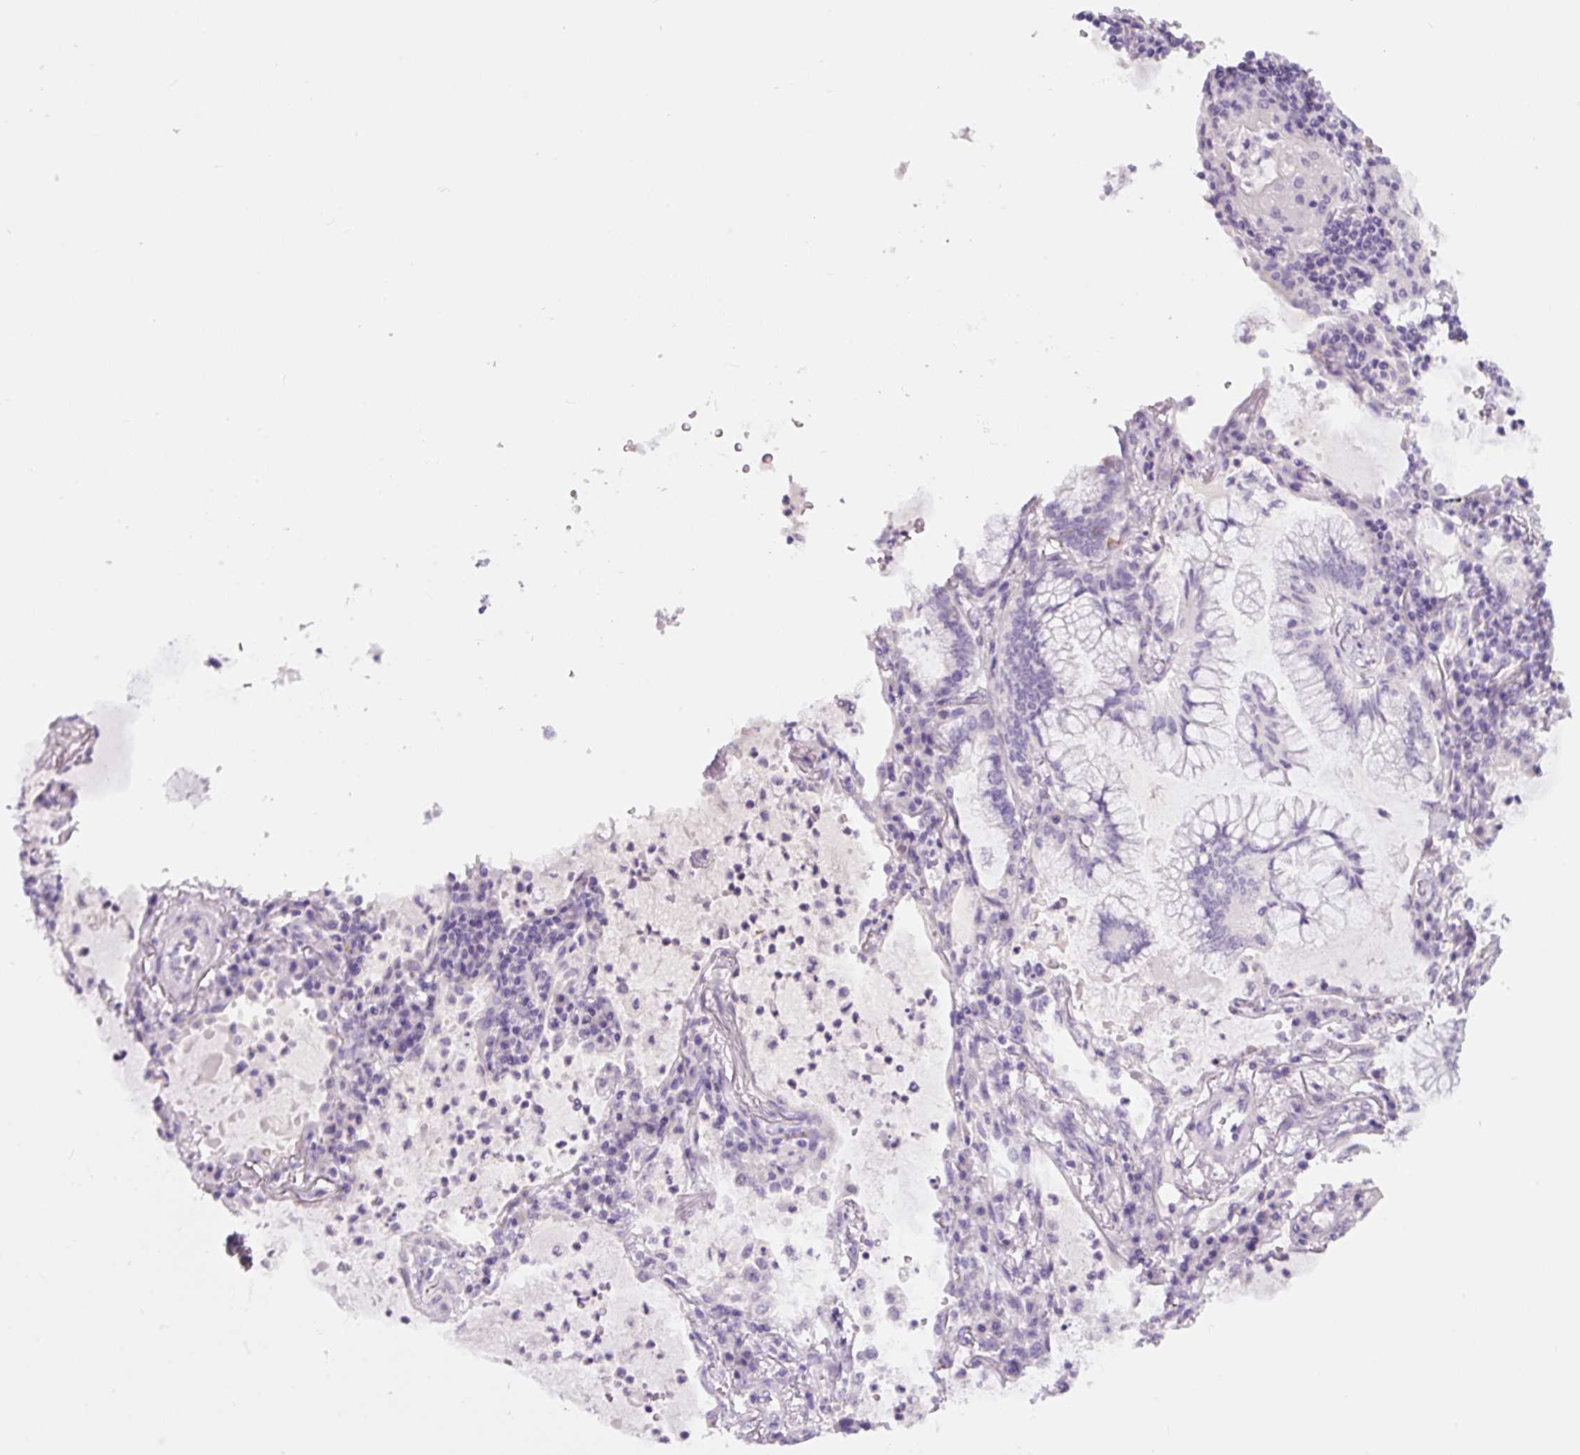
{"staining": {"intensity": "negative", "quantity": "none", "location": "none"}, "tissue": "lung cancer", "cell_type": "Tumor cells", "image_type": "cancer", "snomed": [{"axis": "morphology", "description": "Adenocarcinoma, NOS"}, {"axis": "topography", "description": "Lung"}], "caption": "Tumor cells show no significant protein positivity in lung adenocarcinoma. (DAB (3,3'-diaminobenzidine) immunohistochemistry (IHC) with hematoxylin counter stain).", "gene": "SYP", "patient": {"sex": "female", "age": 70}}